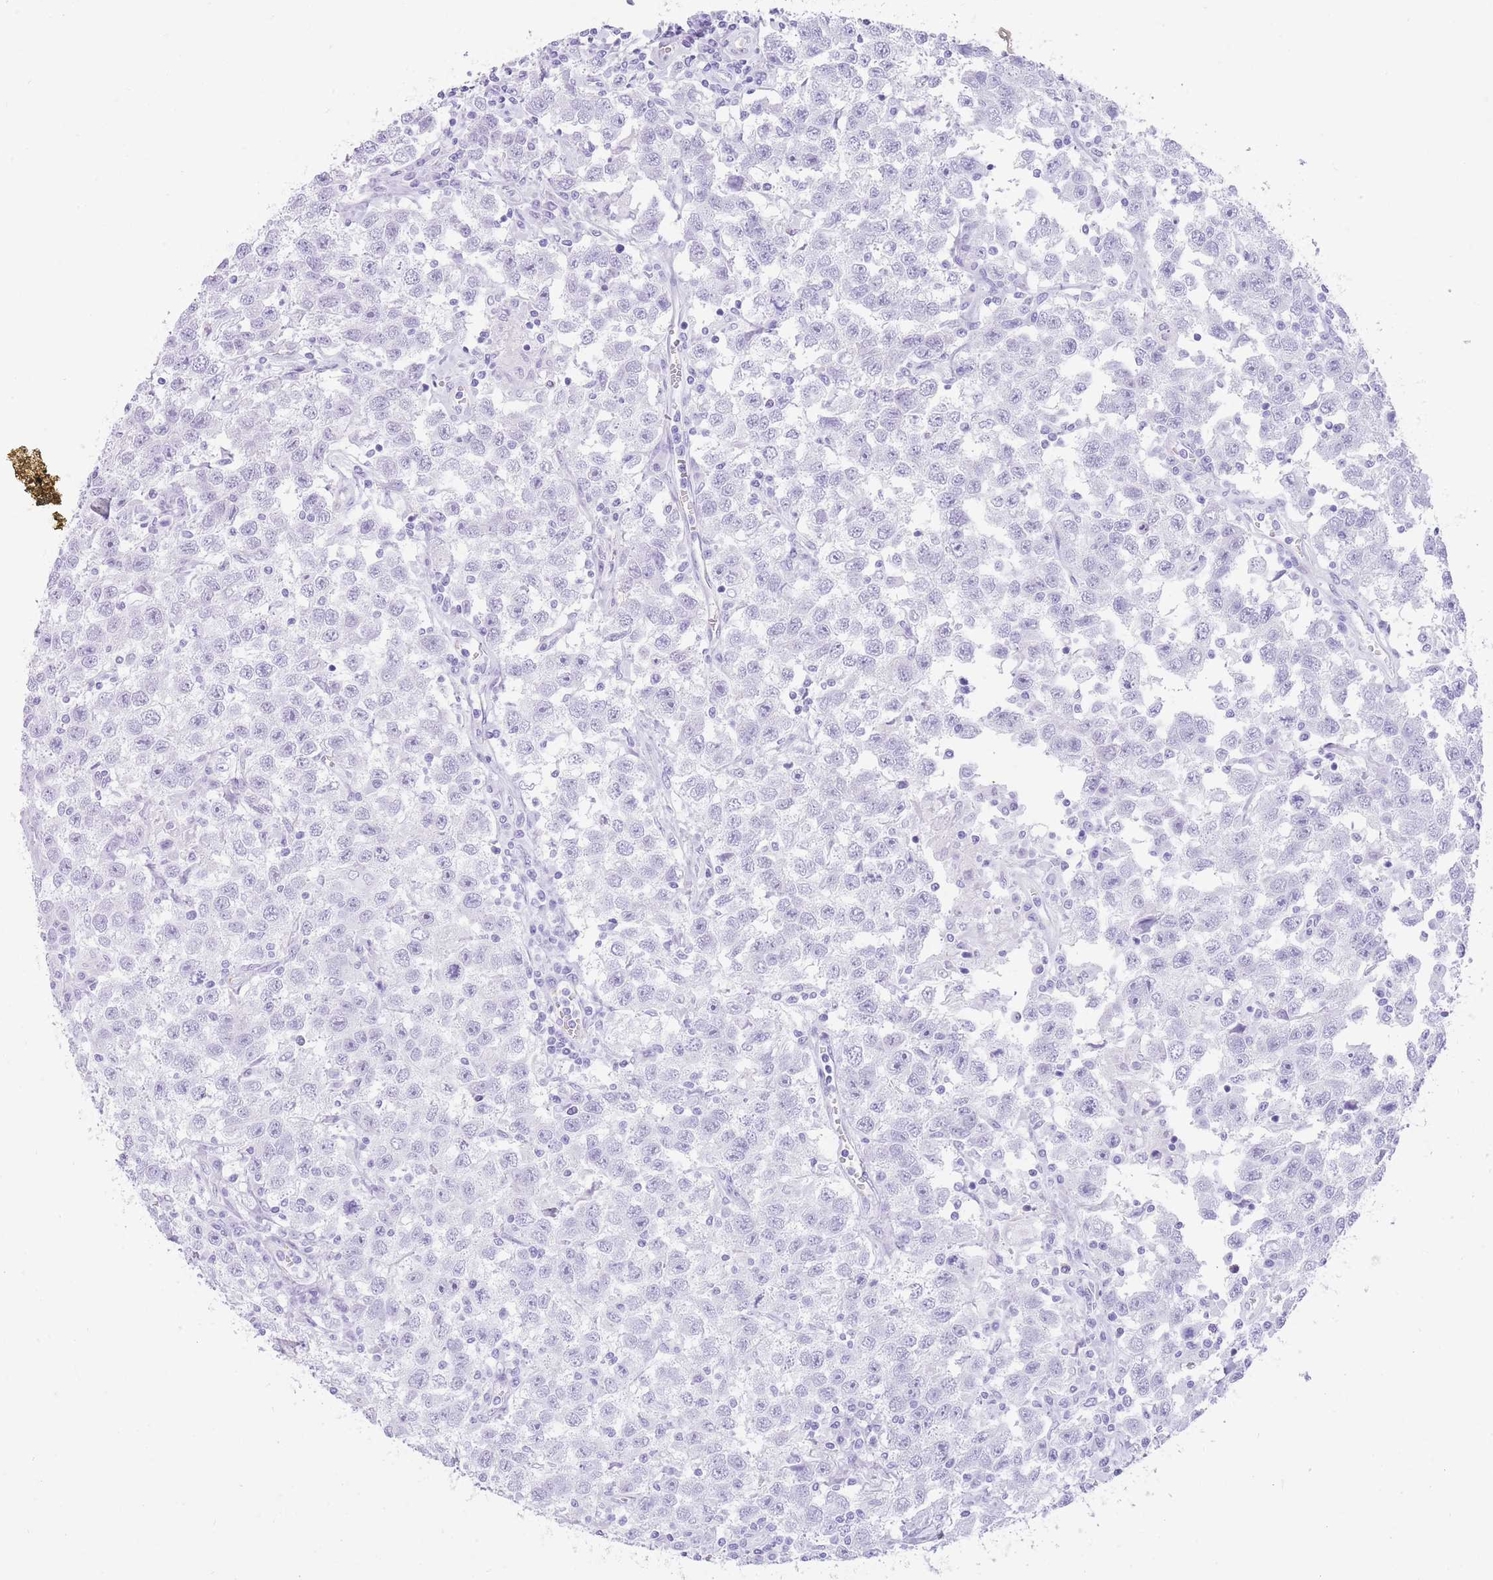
{"staining": {"intensity": "negative", "quantity": "none", "location": "none"}, "tissue": "testis cancer", "cell_type": "Tumor cells", "image_type": "cancer", "snomed": [{"axis": "morphology", "description": "Seminoma, NOS"}, {"axis": "topography", "description": "Testis"}], "caption": "Human seminoma (testis) stained for a protein using IHC exhibits no expression in tumor cells.", "gene": "ELOA2", "patient": {"sex": "male", "age": 41}}